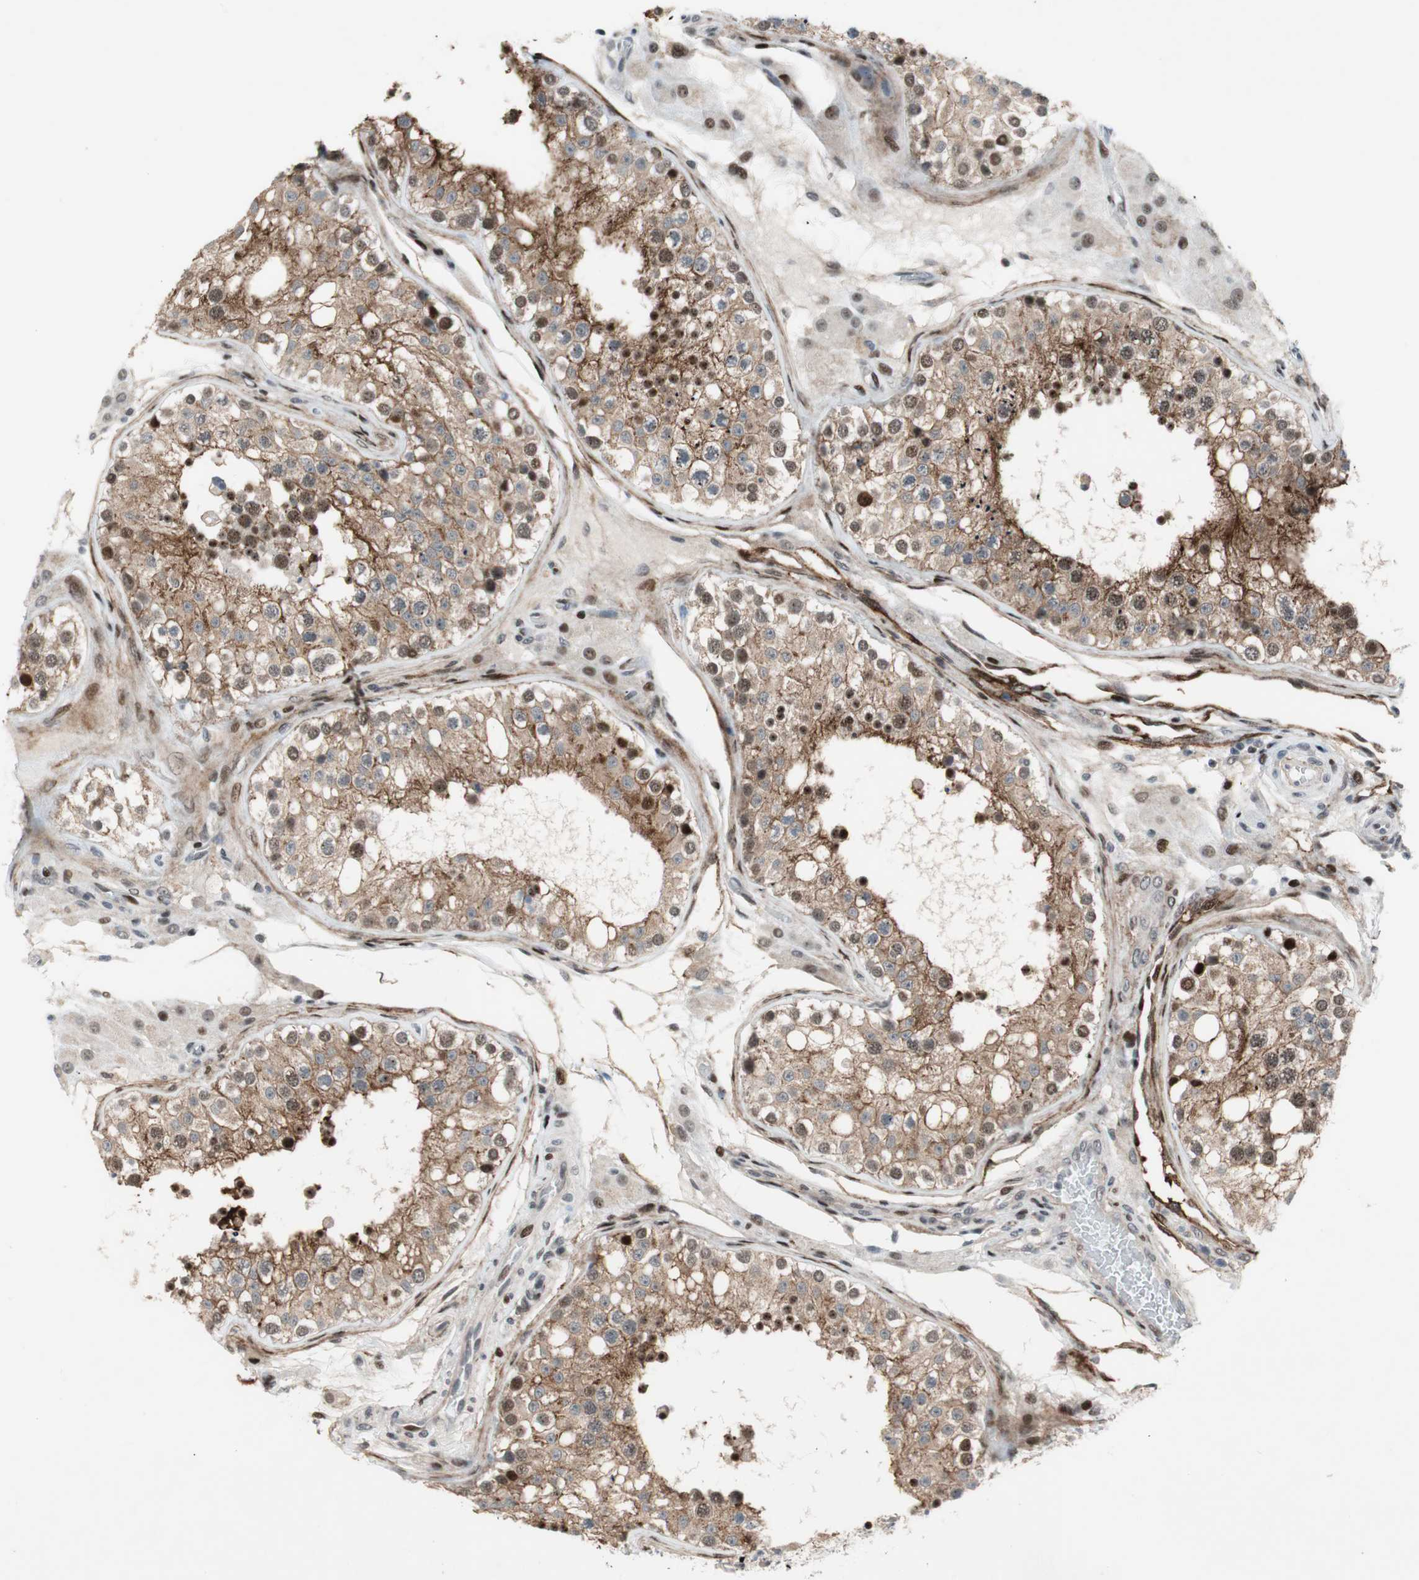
{"staining": {"intensity": "moderate", "quantity": ">75%", "location": "cytoplasmic/membranous"}, "tissue": "testis", "cell_type": "Cells in seminiferous ducts", "image_type": "normal", "snomed": [{"axis": "morphology", "description": "Normal tissue, NOS"}, {"axis": "topography", "description": "Testis"}], "caption": "Protein analysis of unremarkable testis displays moderate cytoplasmic/membranous positivity in about >75% of cells in seminiferous ducts.", "gene": "FBXO44", "patient": {"sex": "male", "age": 26}}